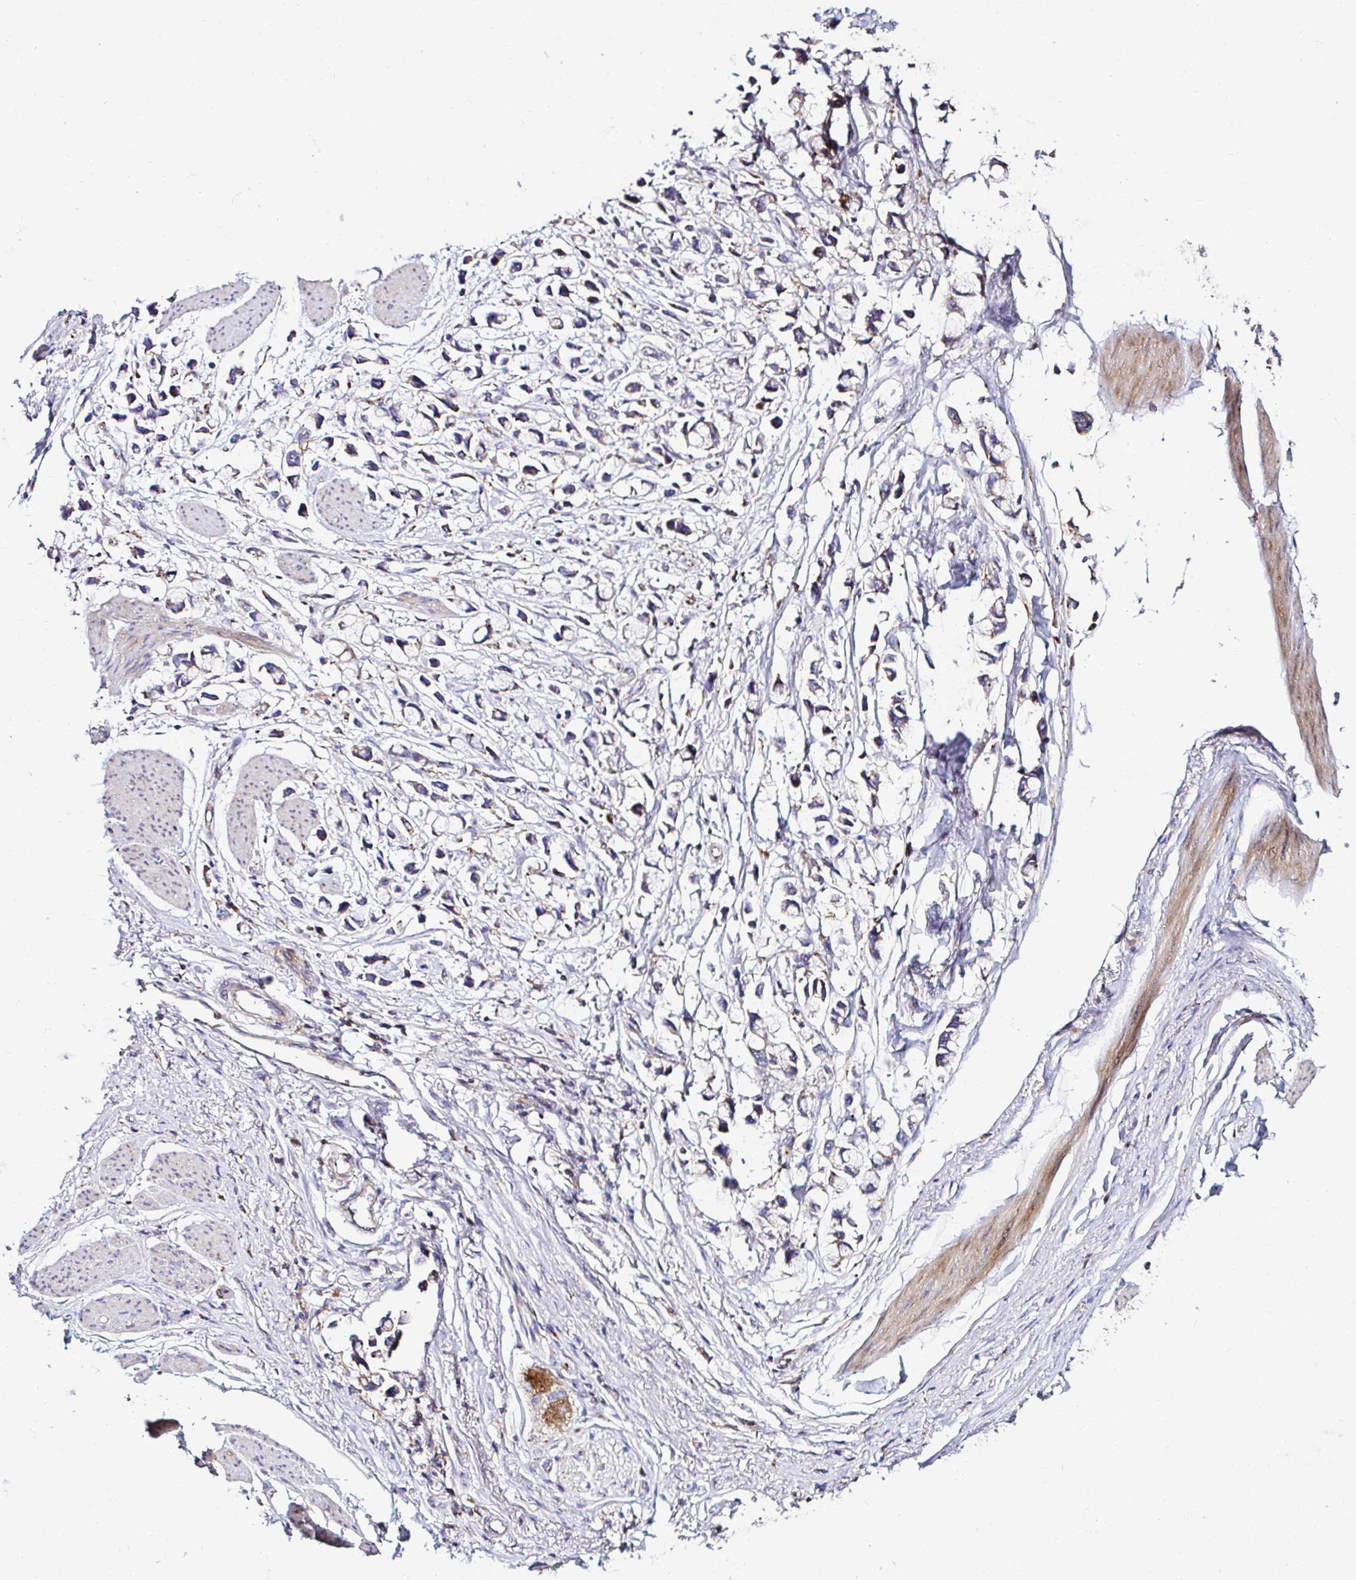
{"staining": {"intensity": "negative", "quantity": "none", "location": "none"}, "tissue": "stomach cancer", "cell_type": "Tumor cells", "image_type": "cancer", "snomed": [{"axis": "morphology", "description": "Adenocarcinoma, NOS"}, {"axis": "topography", "description": "Stomach"}], "caption": "This is an immunohistochemistry (IHC) image of stomach adenocarcinoma. There is no positivity in tumor cells.", "gene": "GALNS", "patient": {"sex": "female", "age": 81}}